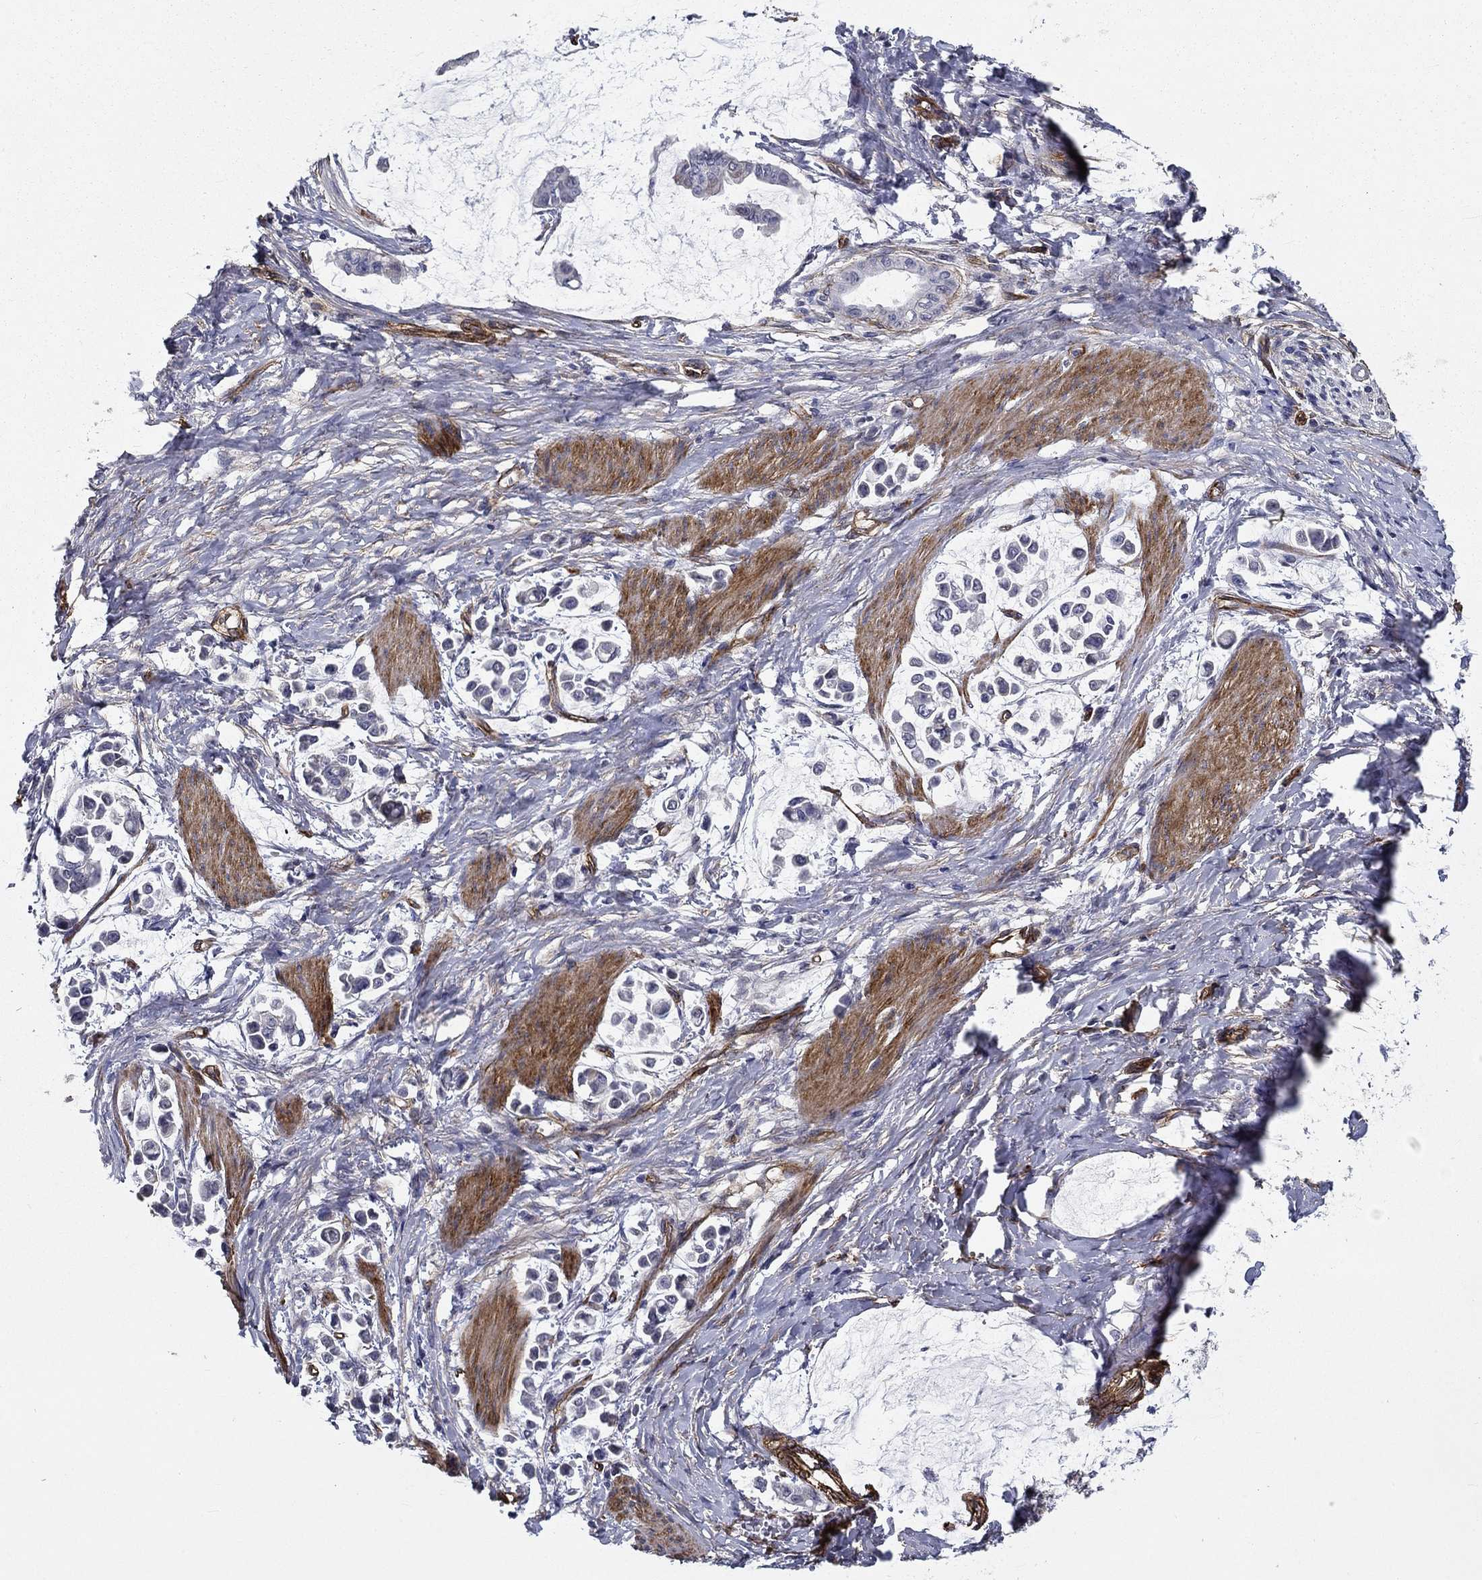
{"staining": {"intensity": "negative", "quantity": "none", "location": "none"}, "tissue": "stomach cancer", "cell_type": "Tumor cells", "image_type": "cancer", "snomed": [{"axis": "morphology", "description": "Adenocarcinoma, NOS"}, {"axis": "topography", "description": "Stomach"}], "caption": "Micrograph shows no significant protein positivity in tumor cells of adenocarcinoma (stomach). The staining is performed using DAB (3,3'-diaminobenzidine) brown chromogen with nuclei counter-stained in using hematoxylin.", "gene": "SYNC", "patient": {"sex": "male", "age": 82}}